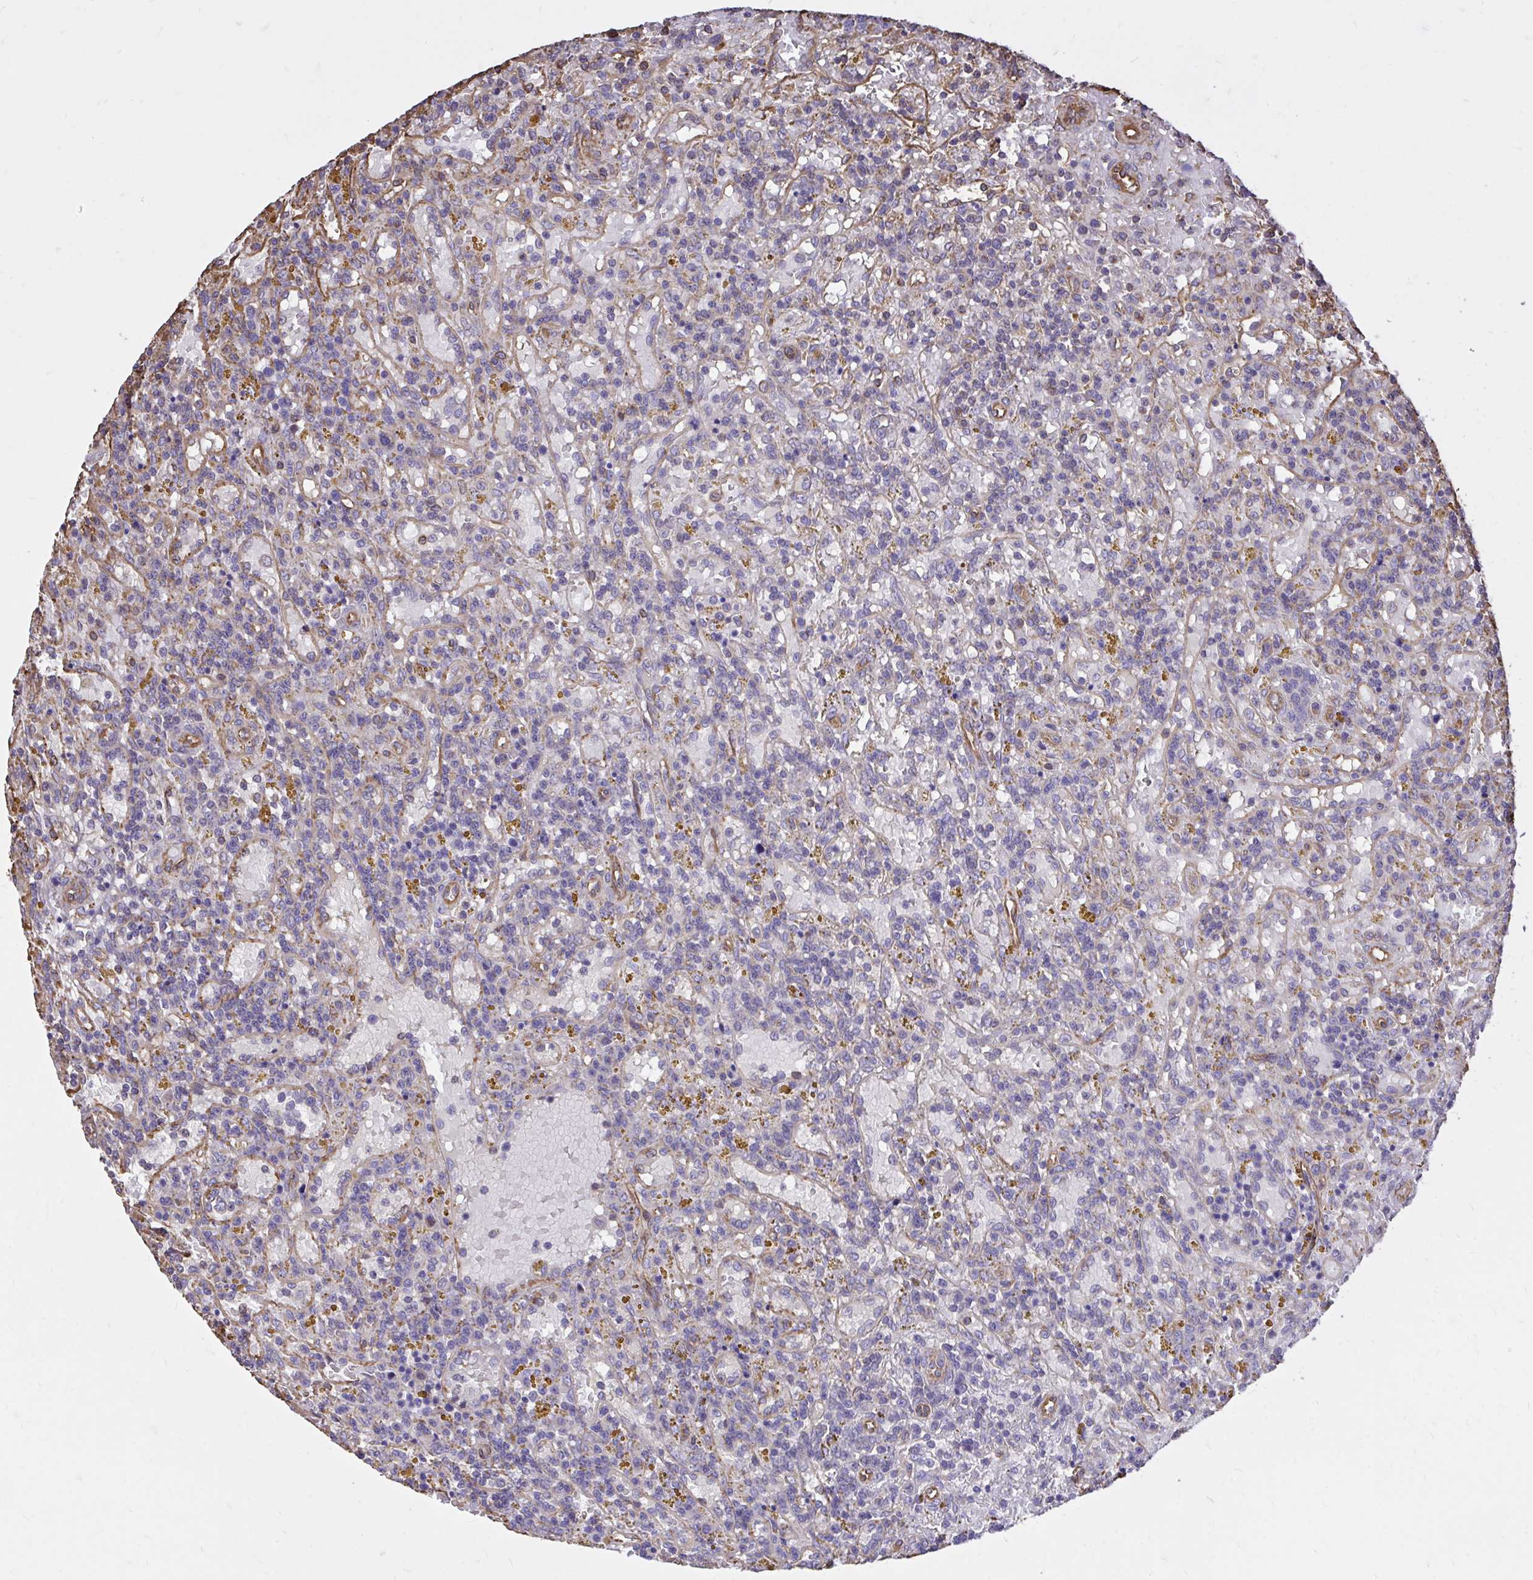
{"staining": {"intensity": "negative", "quantity": "none", "location": "none"}, "tissue": "lymphoma", "cell_type": "Tumor cells", "image_type": "cancer", "snomed": [{"axis": "morphology", "description": "Malignant lymphoma, non-Hodgkin's type, Low grade"}, {"axis": "topography", "description": "Spleen"}], "caption": "Immunohistochemistry (IHC) of human lymphoma exhibits no positivity in tumor cells.", "gene": "RNF103", "patient": {"sex": "female", "age": 65}}